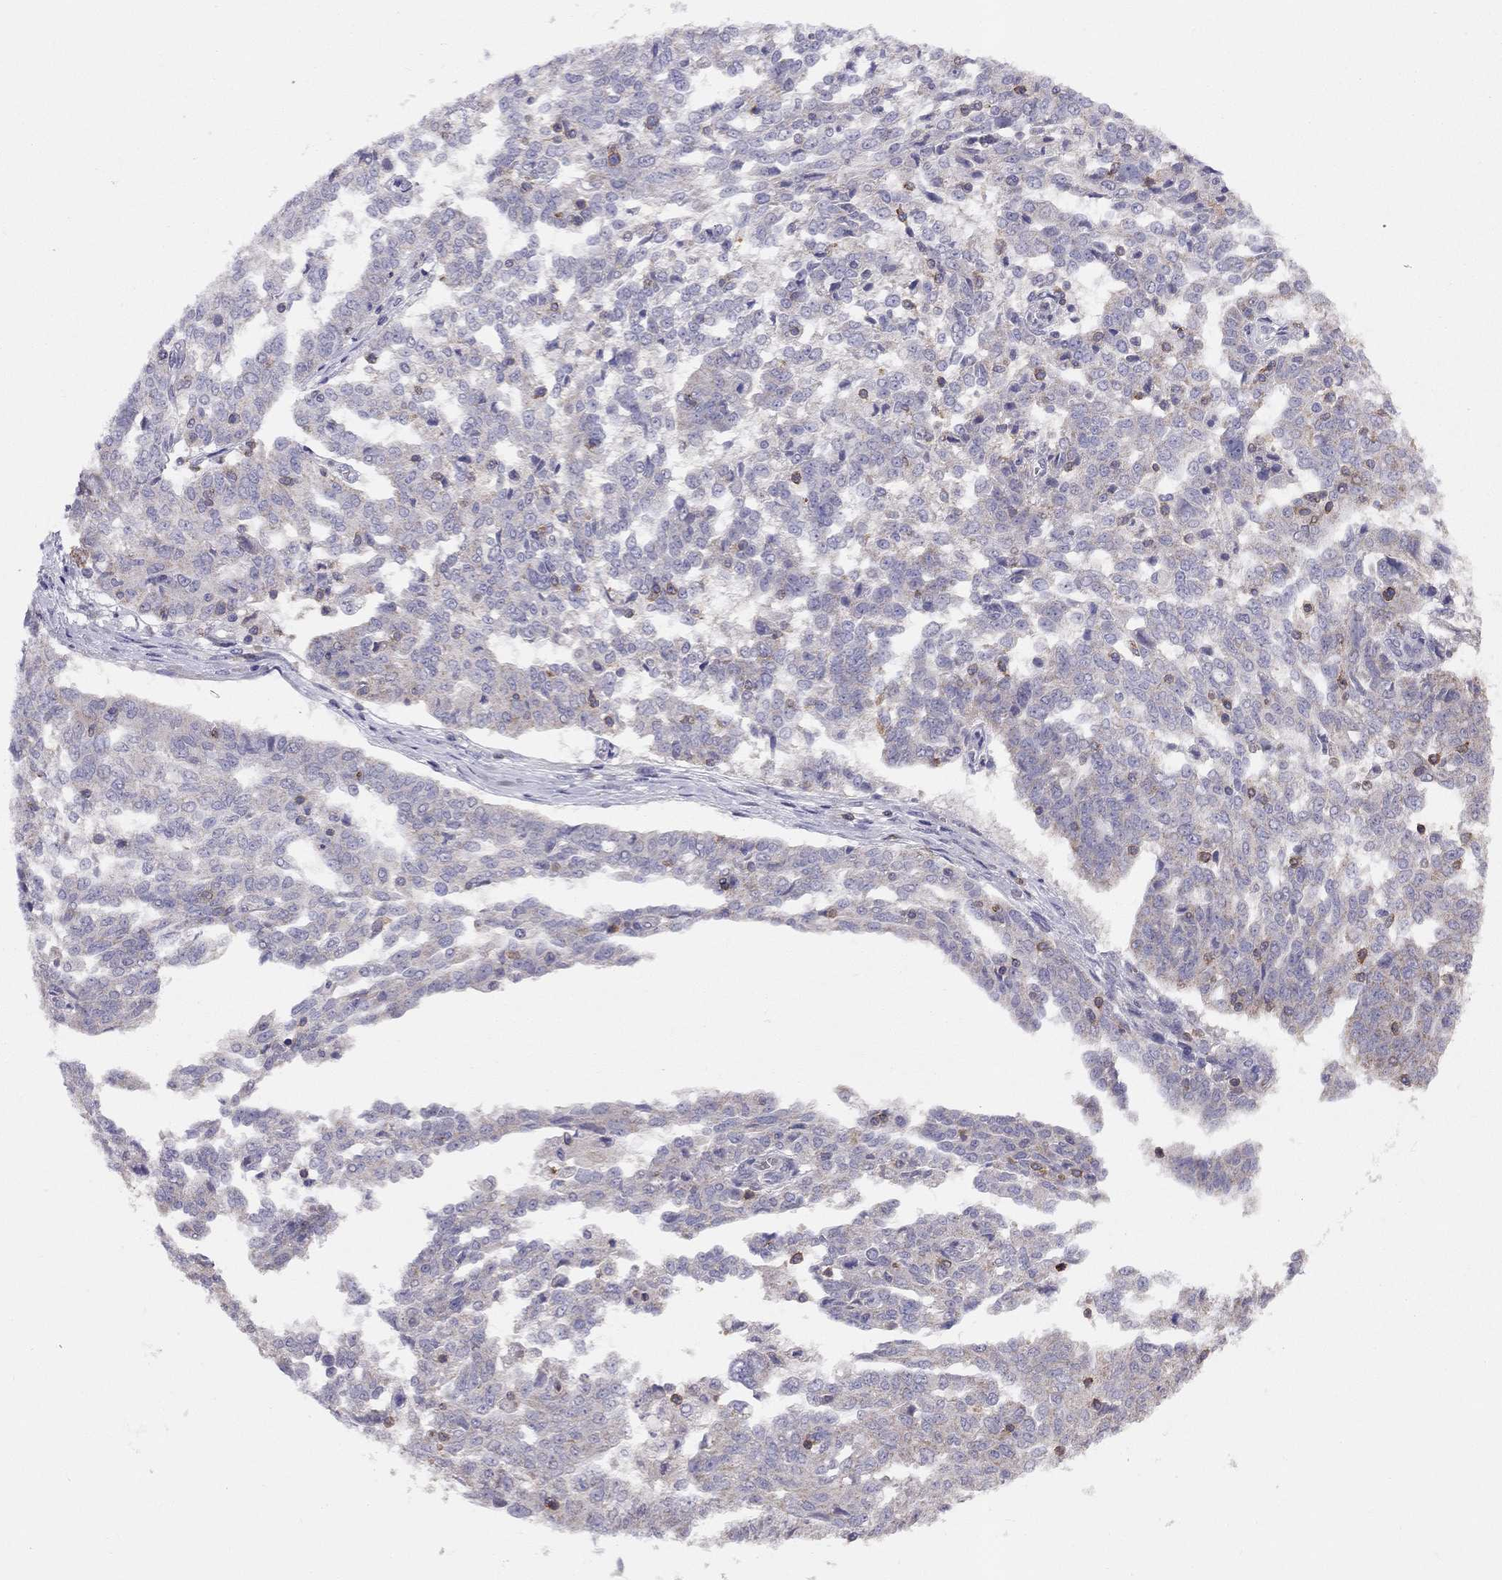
{"staining": {"intensity": "negative", "quantity": "none", "location": "none"}, "tissue": "ovarian cancer", "cell_type": "Tumor cells", "image_type": "cancer", "snomed": [{"axis": "morphology", "description": "Cystadenocarcinoma, serous, NOS"}, {"axis": "topography", "description": "Ovary"}], "caption": "Tumor cells are negative for brown protein staining in ovarian cancer (serous cystadenocarcinoma).", "gene": "CITED1", "patient": {"sex": "female", "age": 67}}